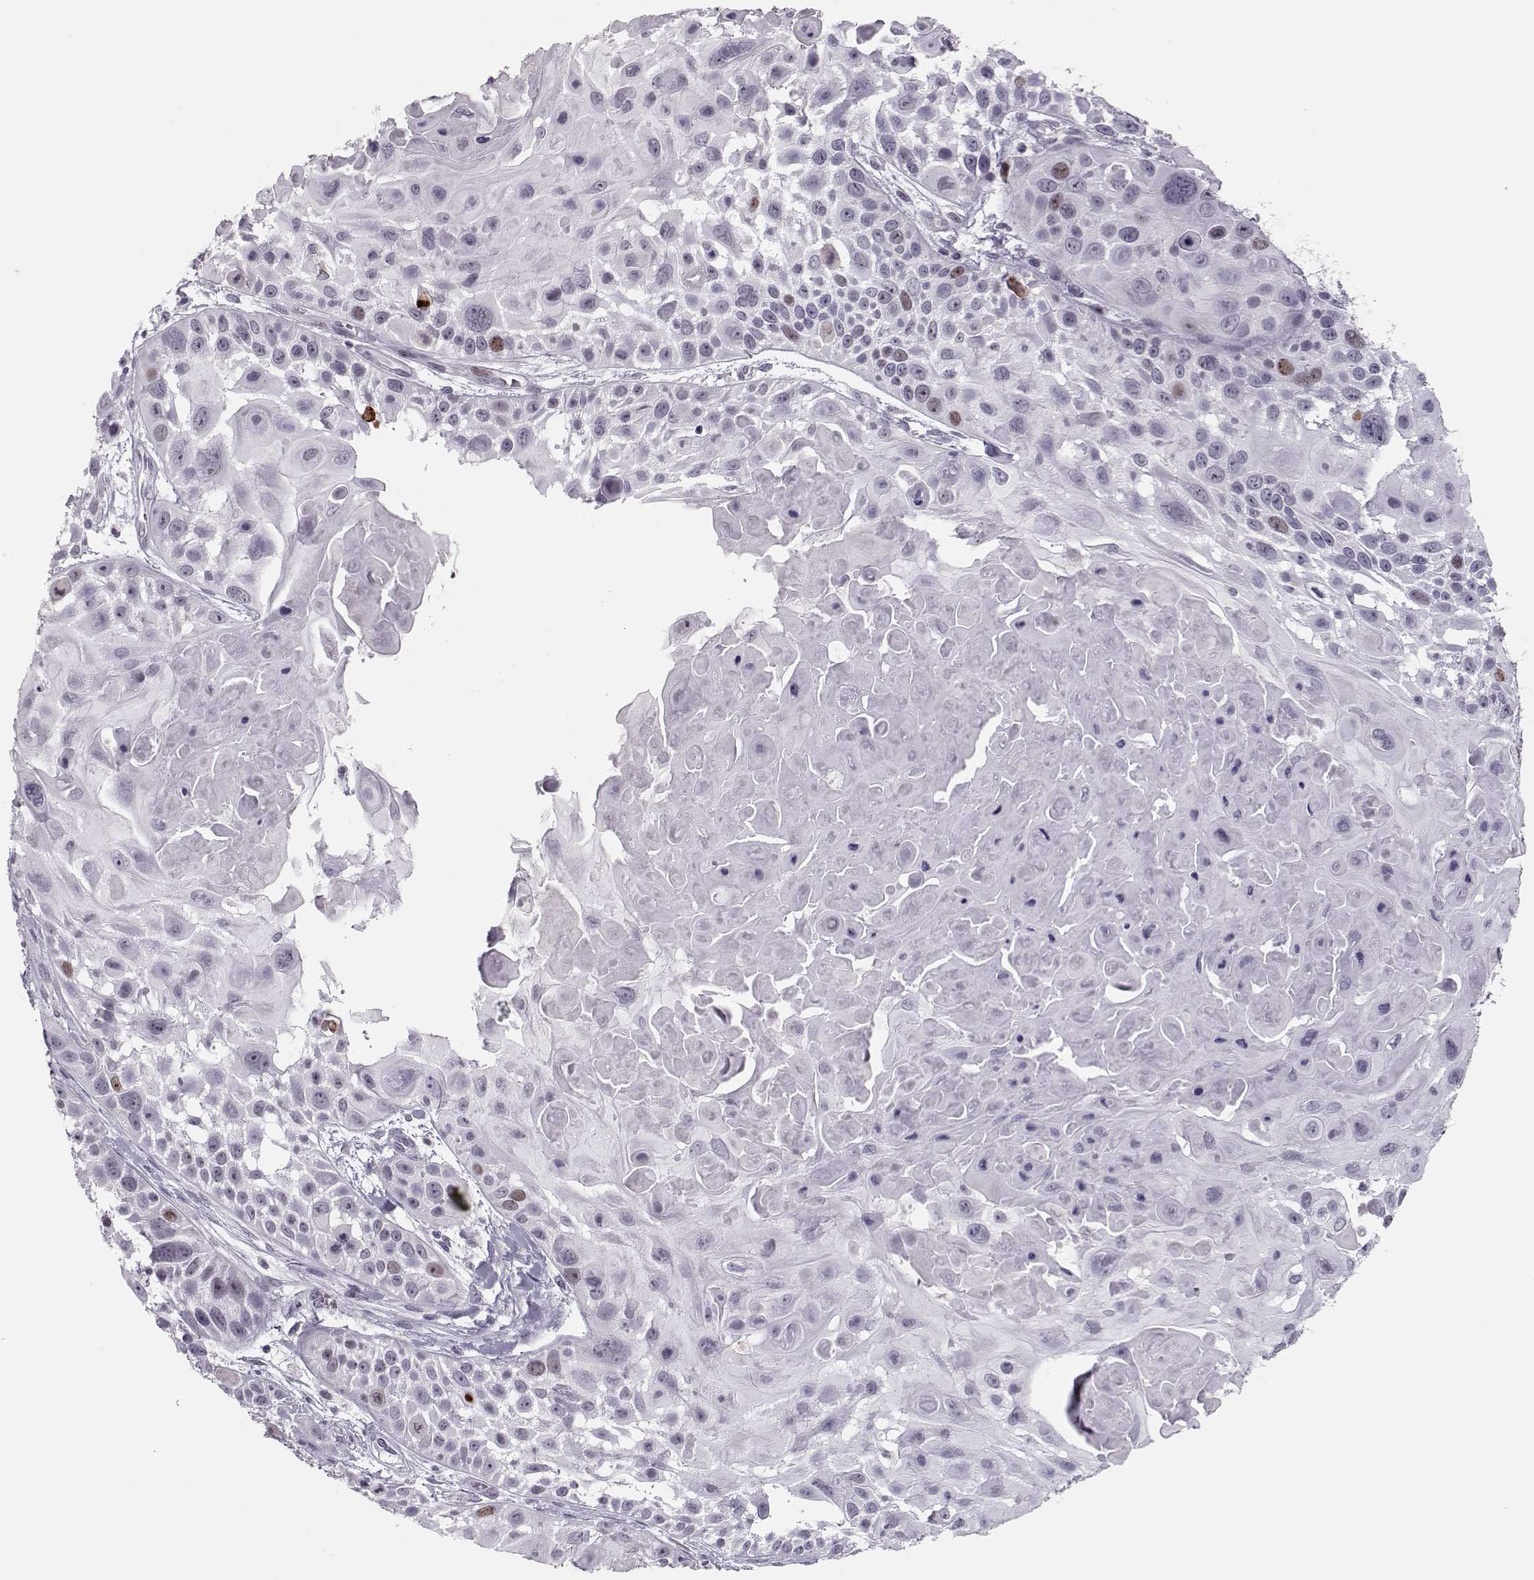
{"staining": {"intensity": "moderate", "quantity": "<25%", "location": "nuclear"}, "tissue": "skin cancer", "cell_type": "Tumor cells", "image_type": "cancer", "snomed": [{"axis": "morphology", "description": "Squamous cell carcinoma, NOS"}, {"axis": "topography", "description": "Skin"}, {"axis": "topography", "description": "Anal"}], "caption": "Skin cancer stained with a protein marker reveals moderate staining in tumor cells.", "gene": "SGO1", "patient": {"sex": "female", "age": 75}}